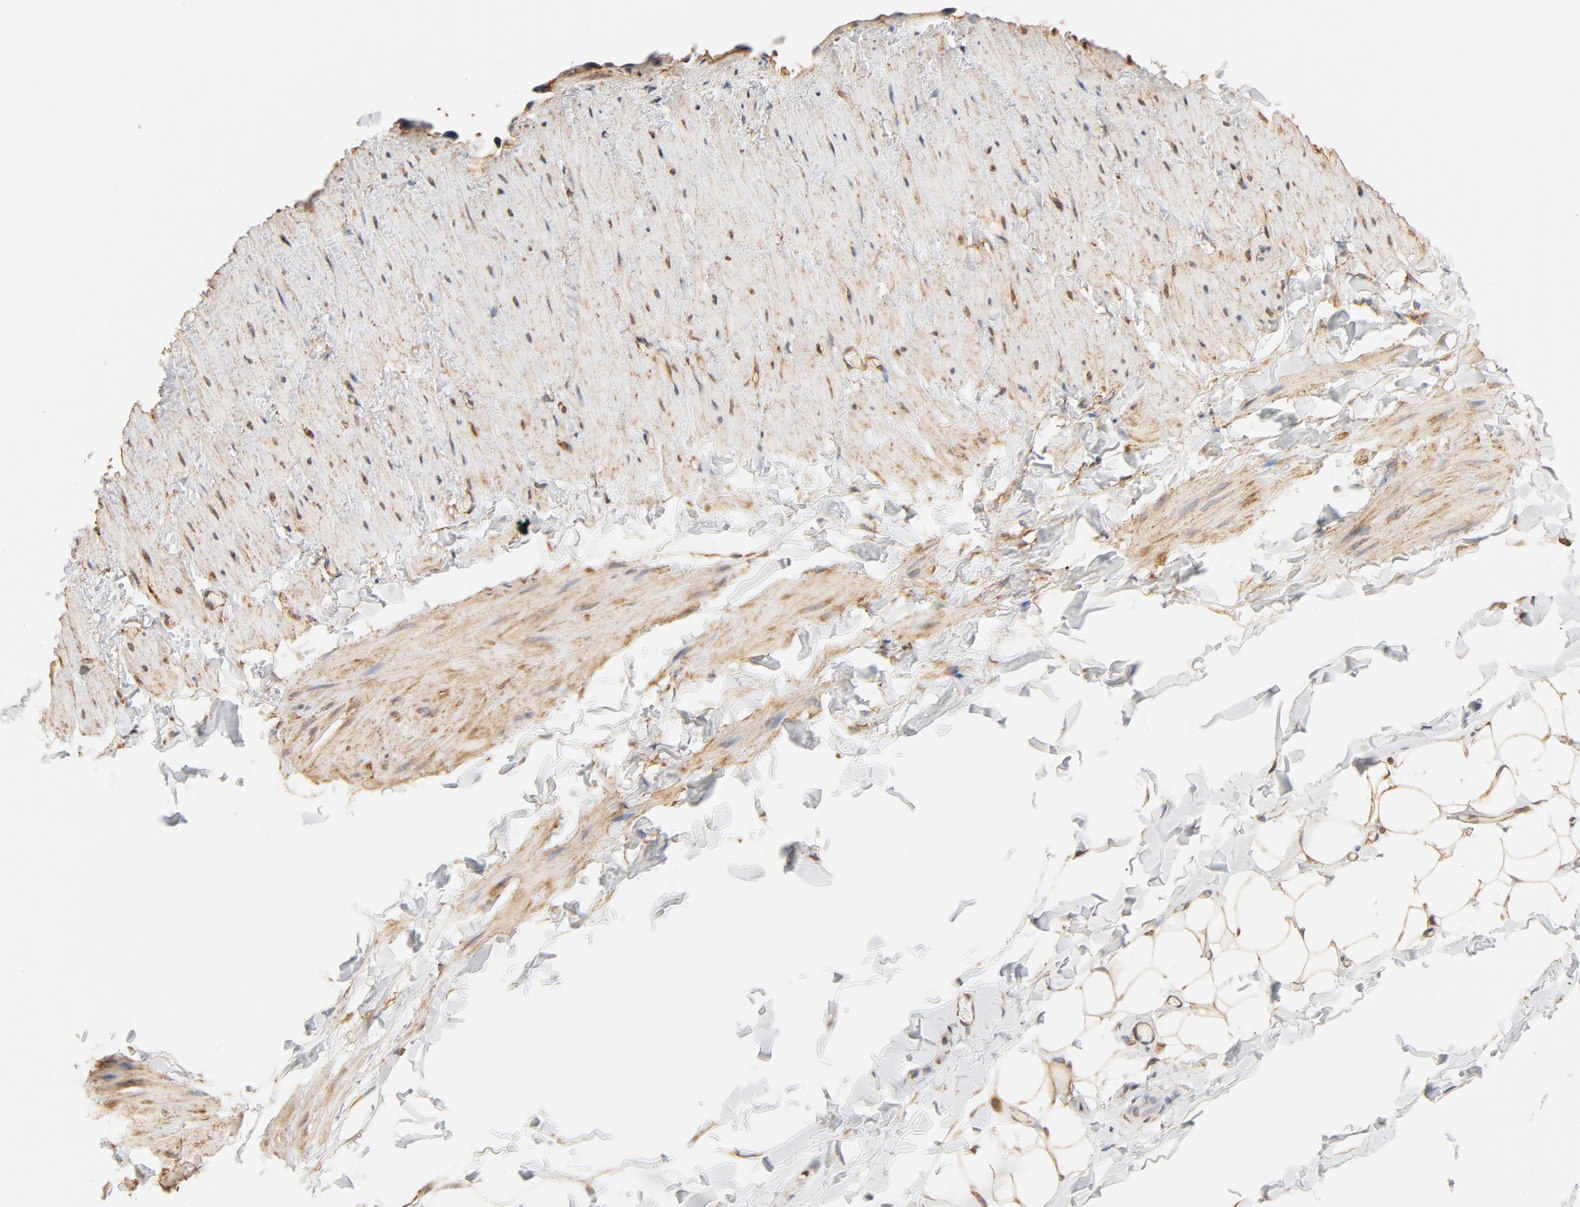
{"staining": {"intensity": "moderate", "quantity": ">75%", "location": "cytoplasmic/membranous"}, "tissue": "adipose tissue", "cell_type": "Adipocytes", "image_type": "normal", "snomed": [{"axis": "morphology", "description": "Normal tissue, NOS"}, {"axis": "topography", "description": "Soft tissue"}], "caption": "Moderate cytoplasmic/membranous positivity for a protein is present in approximately >75% of adipocytes of benign adipose tissue using immunohistochemistry (IHC).", "gene": "BCAP31", "patient": {"sex": "male", "age": 26}}